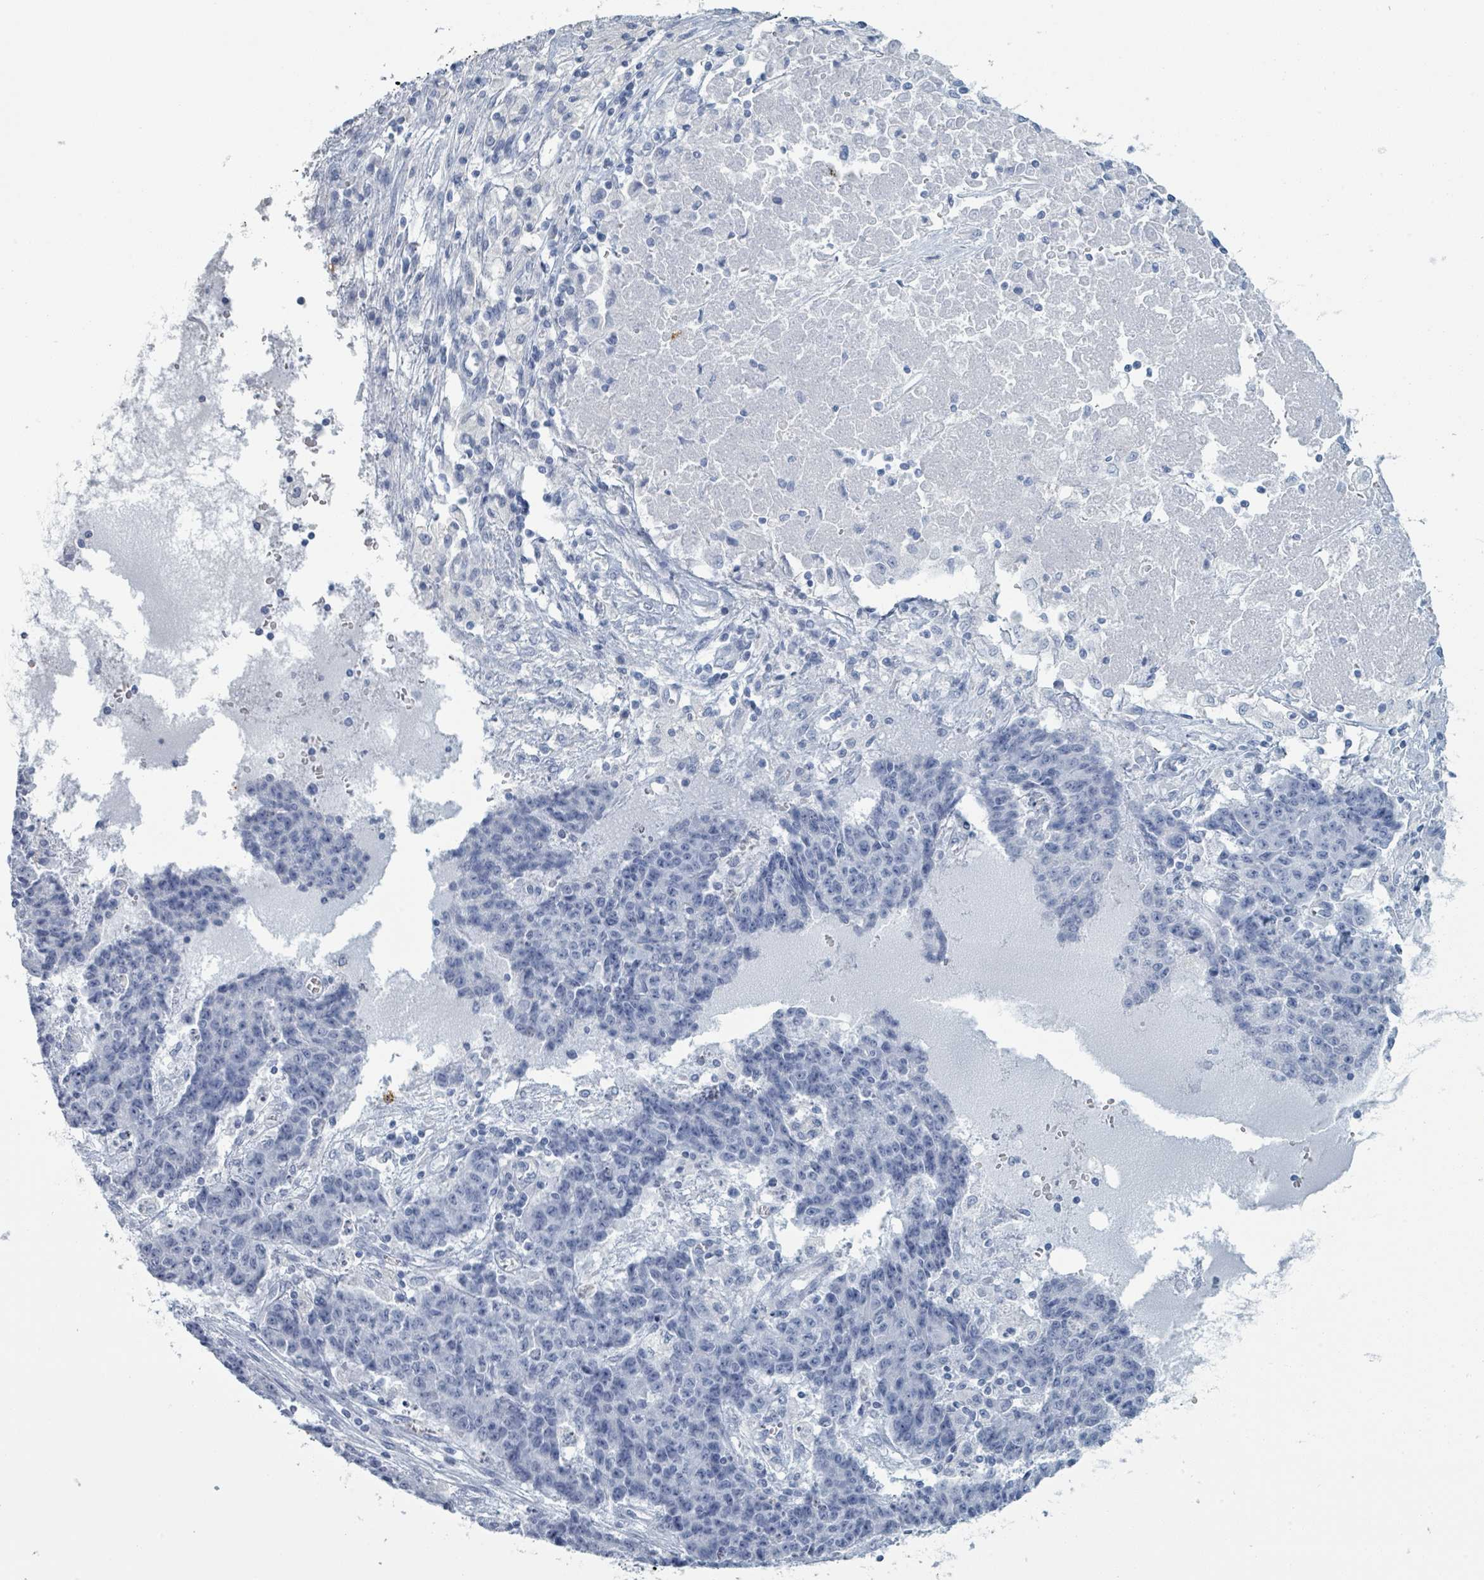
{"staining": {"intensity": "negative", "quantity": "none", "location": "none"}, "tissue": "ovarian cancer", "cell_type": "Tumor cells", "image_type": "cancer", "snomed": [{"axis": "morphology", "description": "Carcinoma, endometroid"}, {"axis": "topography", "description": "Ovary"}], "caption": "Immunohistochemistry photomicrograph of human endometroid carcinoma (ovarian) stained for a protein (brown), which displays no positivity in tumor cells.", "gene": "VPS13D", "patient": {"sex": "female", "age": 42}}